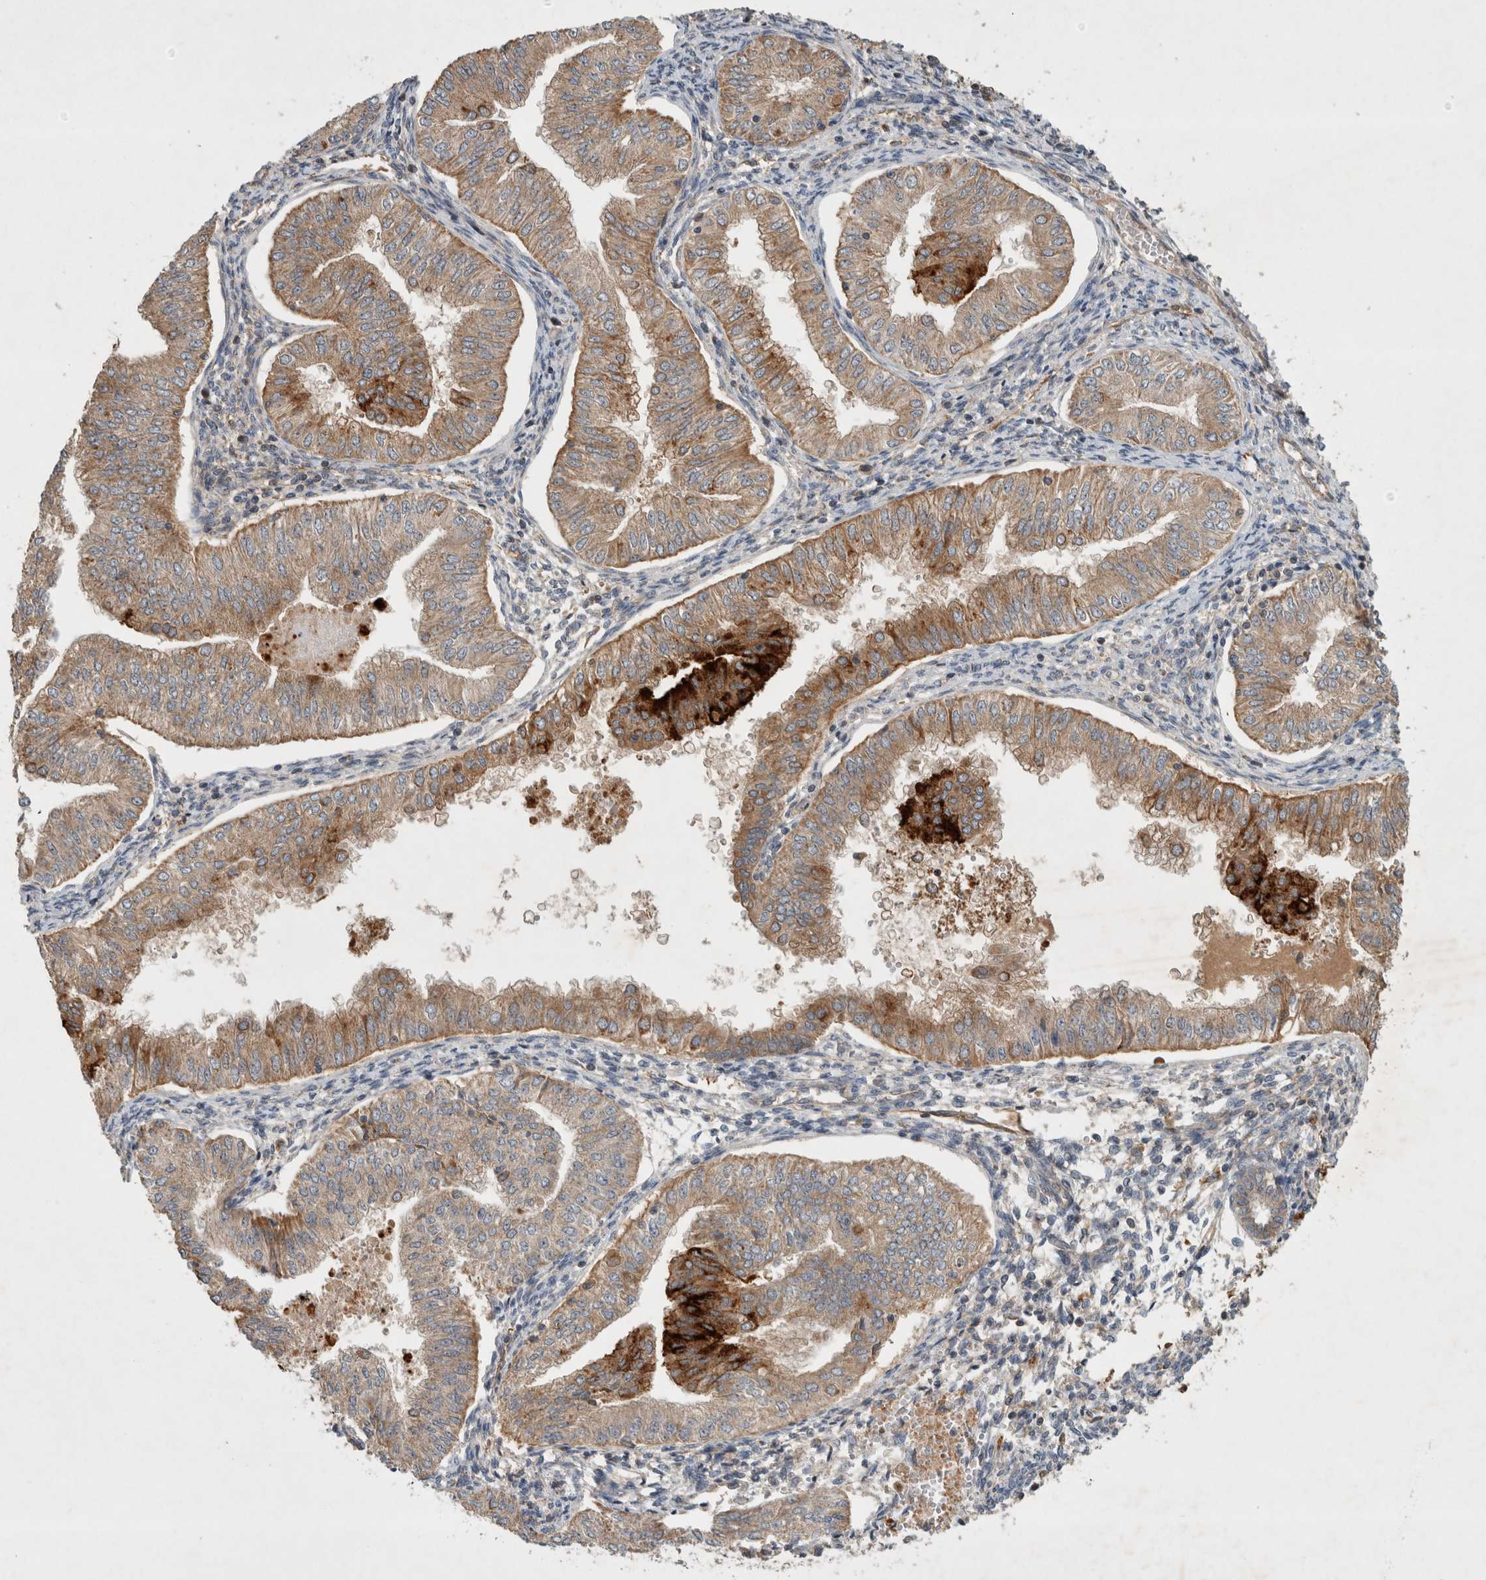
{"staining": {"intensity": "moderate", "quantity": "25%-75%", "location": "cytoplasmic/membranous"}, "tissue": "endometrial cancer", "cell_type": "Tumor cells", "image_type": "cancer", "snomed": [{"axis": "morphology", "description": "Normal tissue, NOS"}, {"axis": "morphology", "description": "Adenocarcinoma, NOS"}, {"axis": "topography", "description": "Endometrium"}], "caption": "IHC micrograph of neoplastic tissue: human endometrial cancer (adenocarcinoma) stained using immunohistochemistry (IHC) shows medium levels of moderate protein expression localized specifically in the cytoplasmic/membranous of tumor cells, appearing as a cytoplasmic/membranous brown color.", "gene": "SERAC1", "patient": {"sex": "female", "age": 53}}